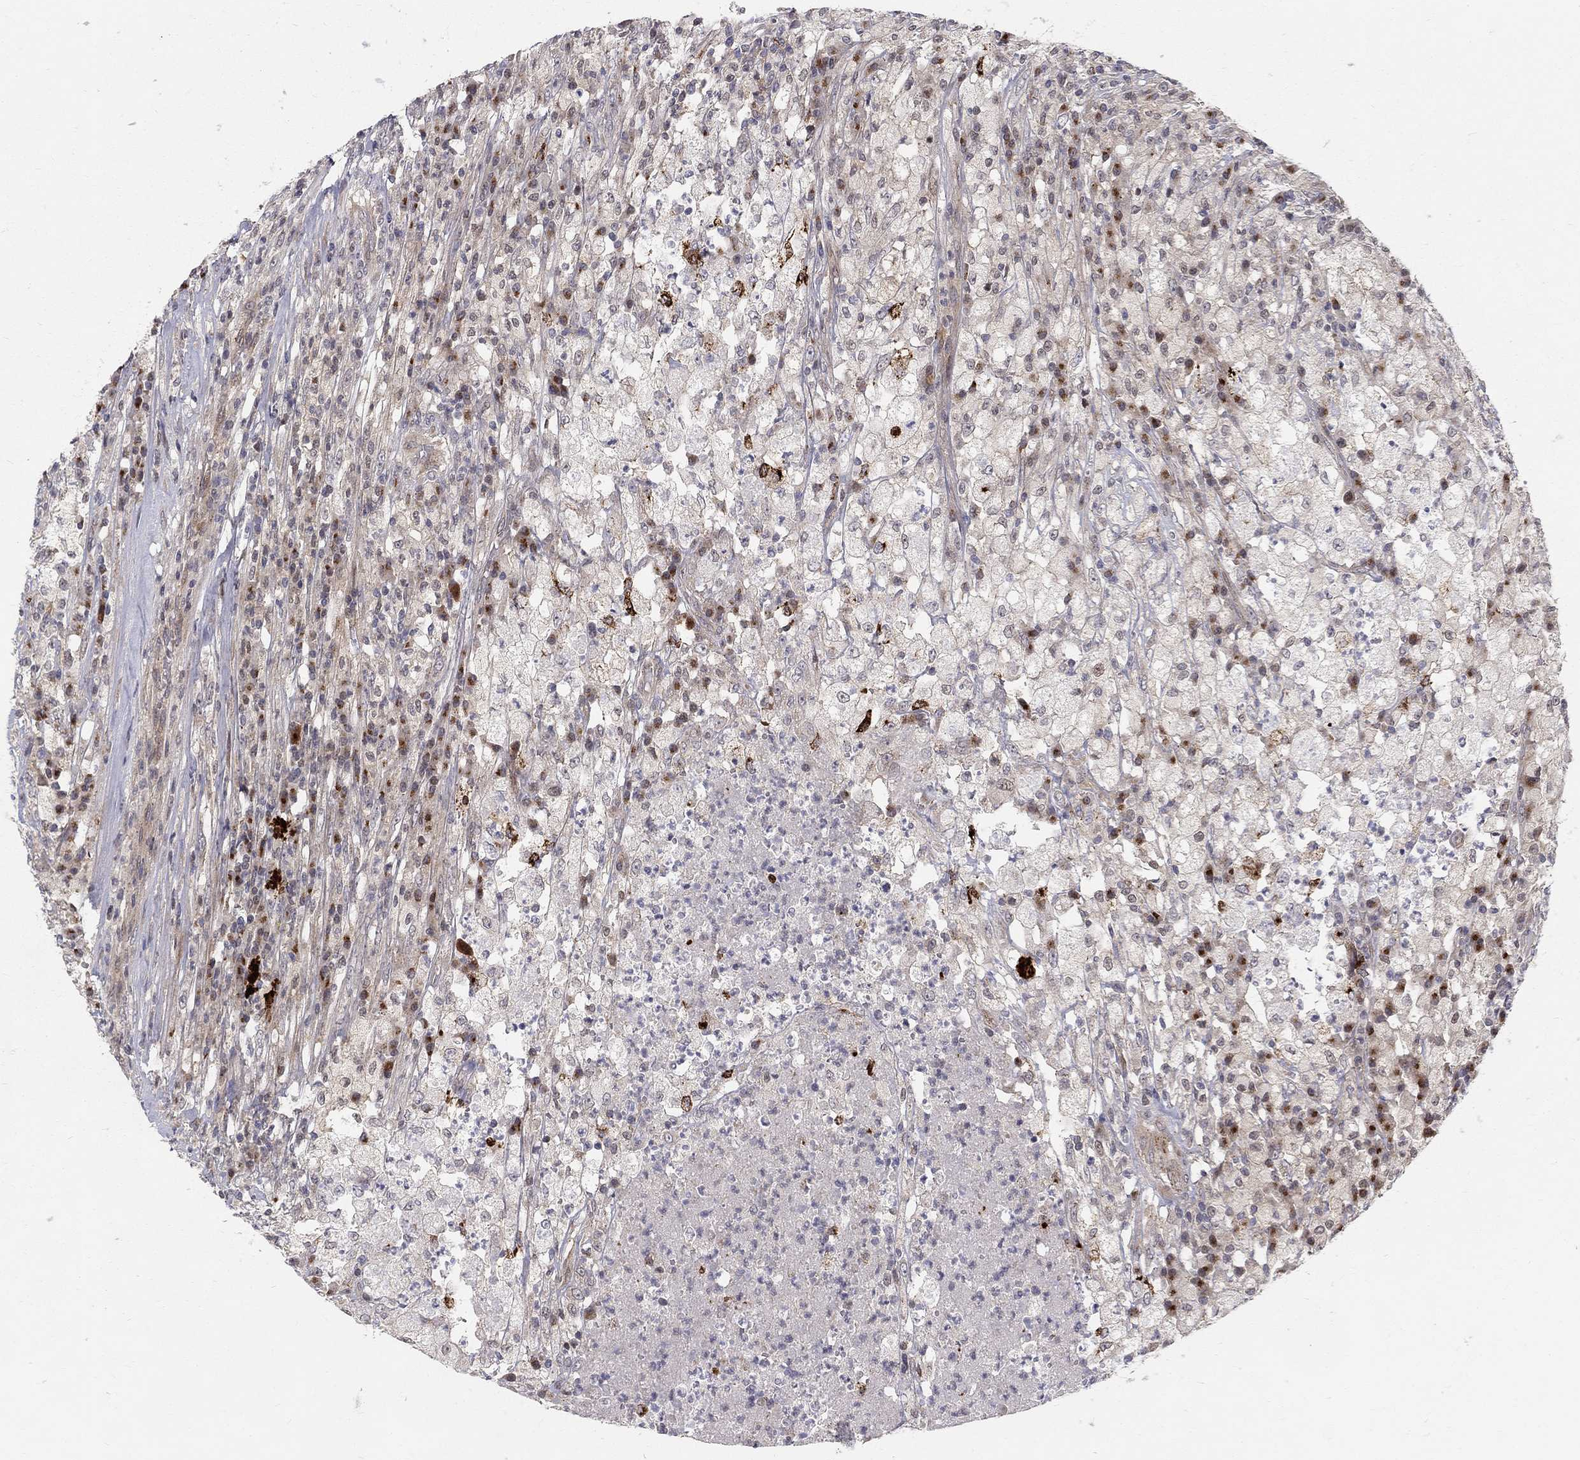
{"staining": {"intensity": "negative", "quantity": "none", "location": "none"}, "tissue": "testis cancer", "cell_type": "Tumor cells", "image_type": "cancer", "snomed": [{"axis": "morphology", "description": "Necrosis, NOS"}, {"axis": "morphology", "description": "Carcinoma, Embryonal, NOS"}, {"axis": "topography", "description": "Testis"}], "caption": "IHC of human testis cancer (embryonal carcinoma) exhibits no positivity in tumor cells.", "gene": "WDR19", "patient": {"sex": "male", "age": 19}}